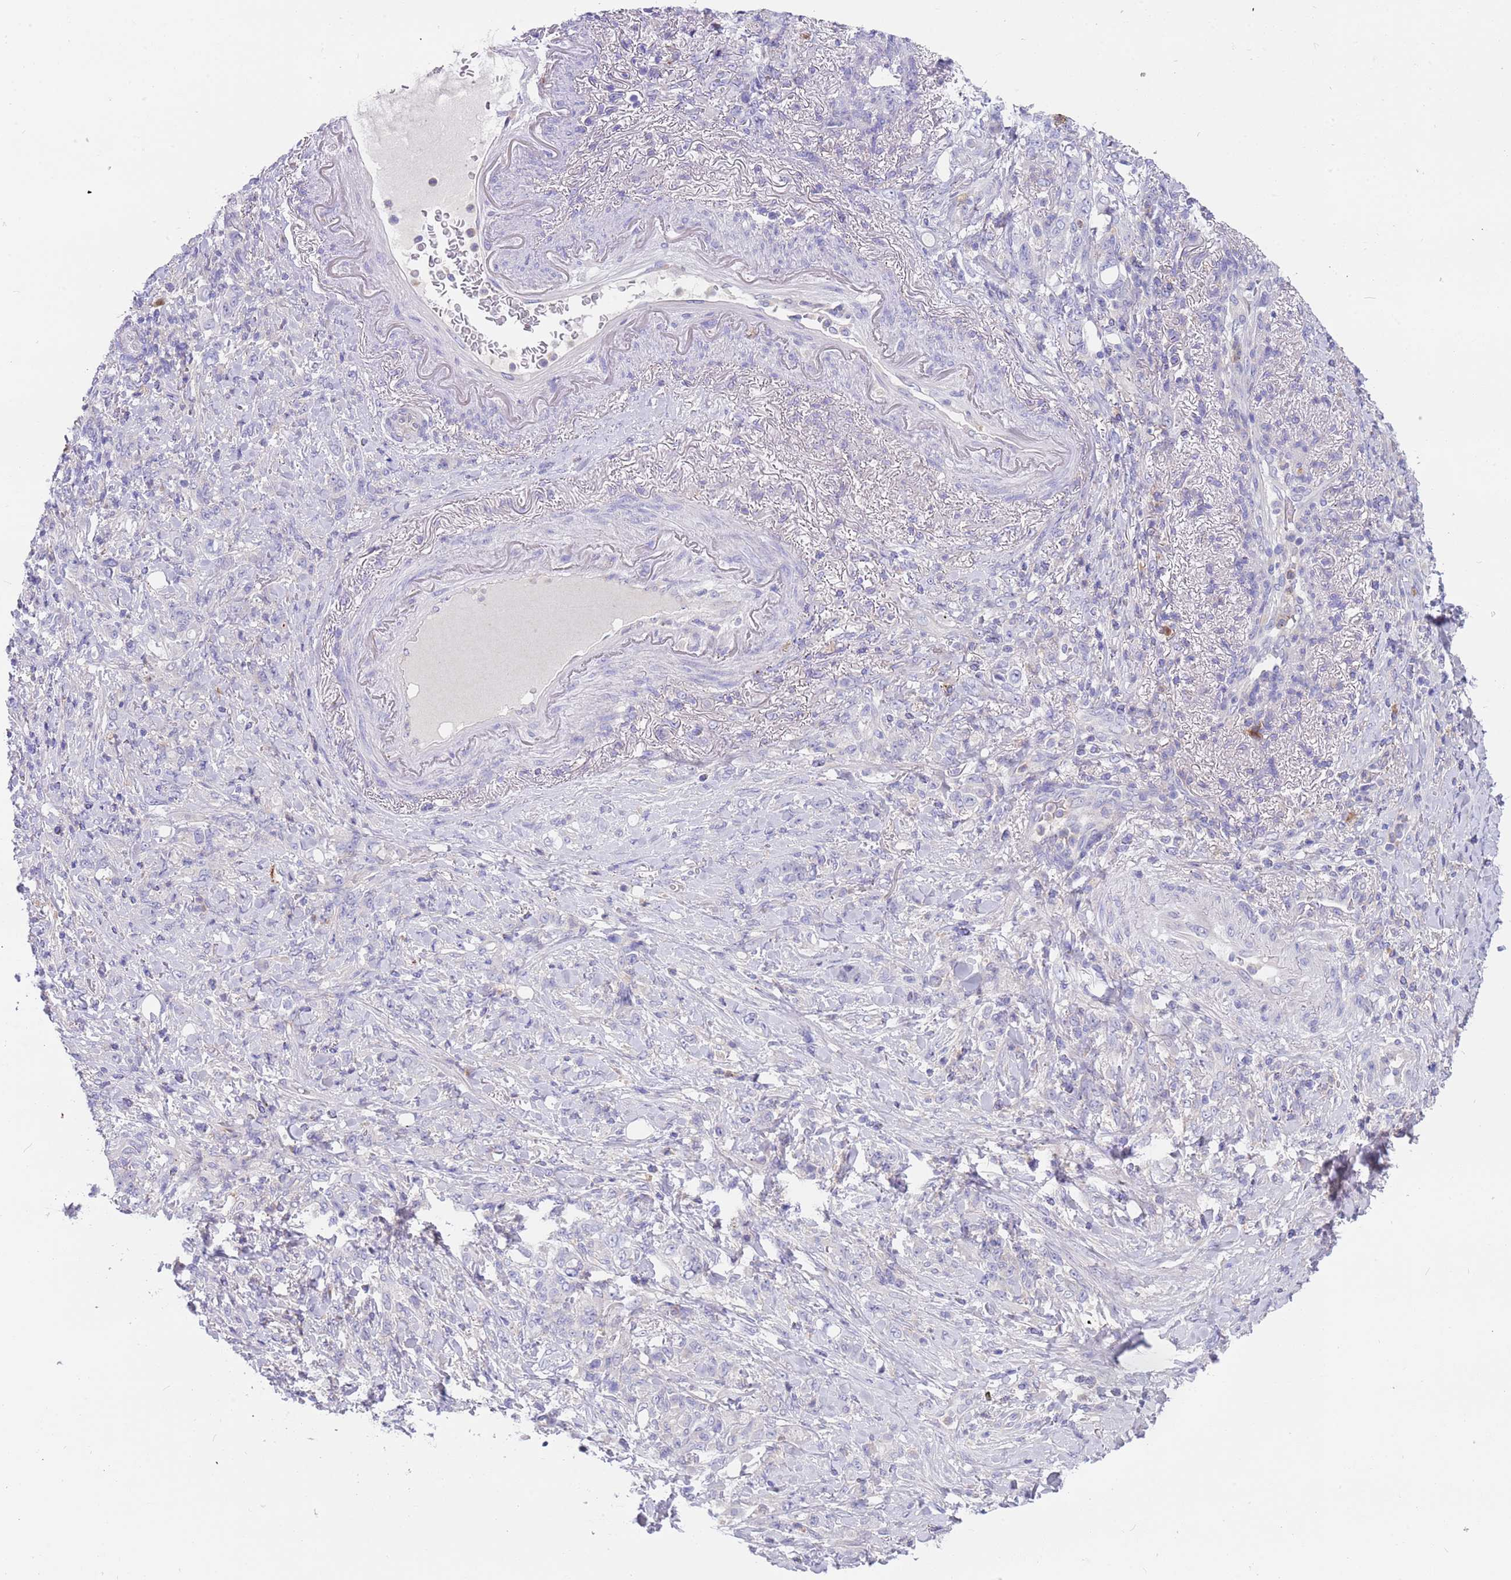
{"staining": {"intensity": "negative", "quantity": "none", "location": "none"}, "tissue": "stomach cancer", "cell_type": "Tumor cells", "image_type": "cancer", "snomed": [{"axis": "morphology", "description": "Normal tissue, NOS"}, {"axis": "morphology", "description": "Adenocarcinoma, NOS"}, {"axis": "topography", "description": "Stomach"}], "caption": "This is an immunohistochemistry (IHC) histopathology image of adenocarcinoma (stomach). There is no expression in tumor cells.", "gene": "TYW1", "patient": {"sex": "female", "age": 79}}